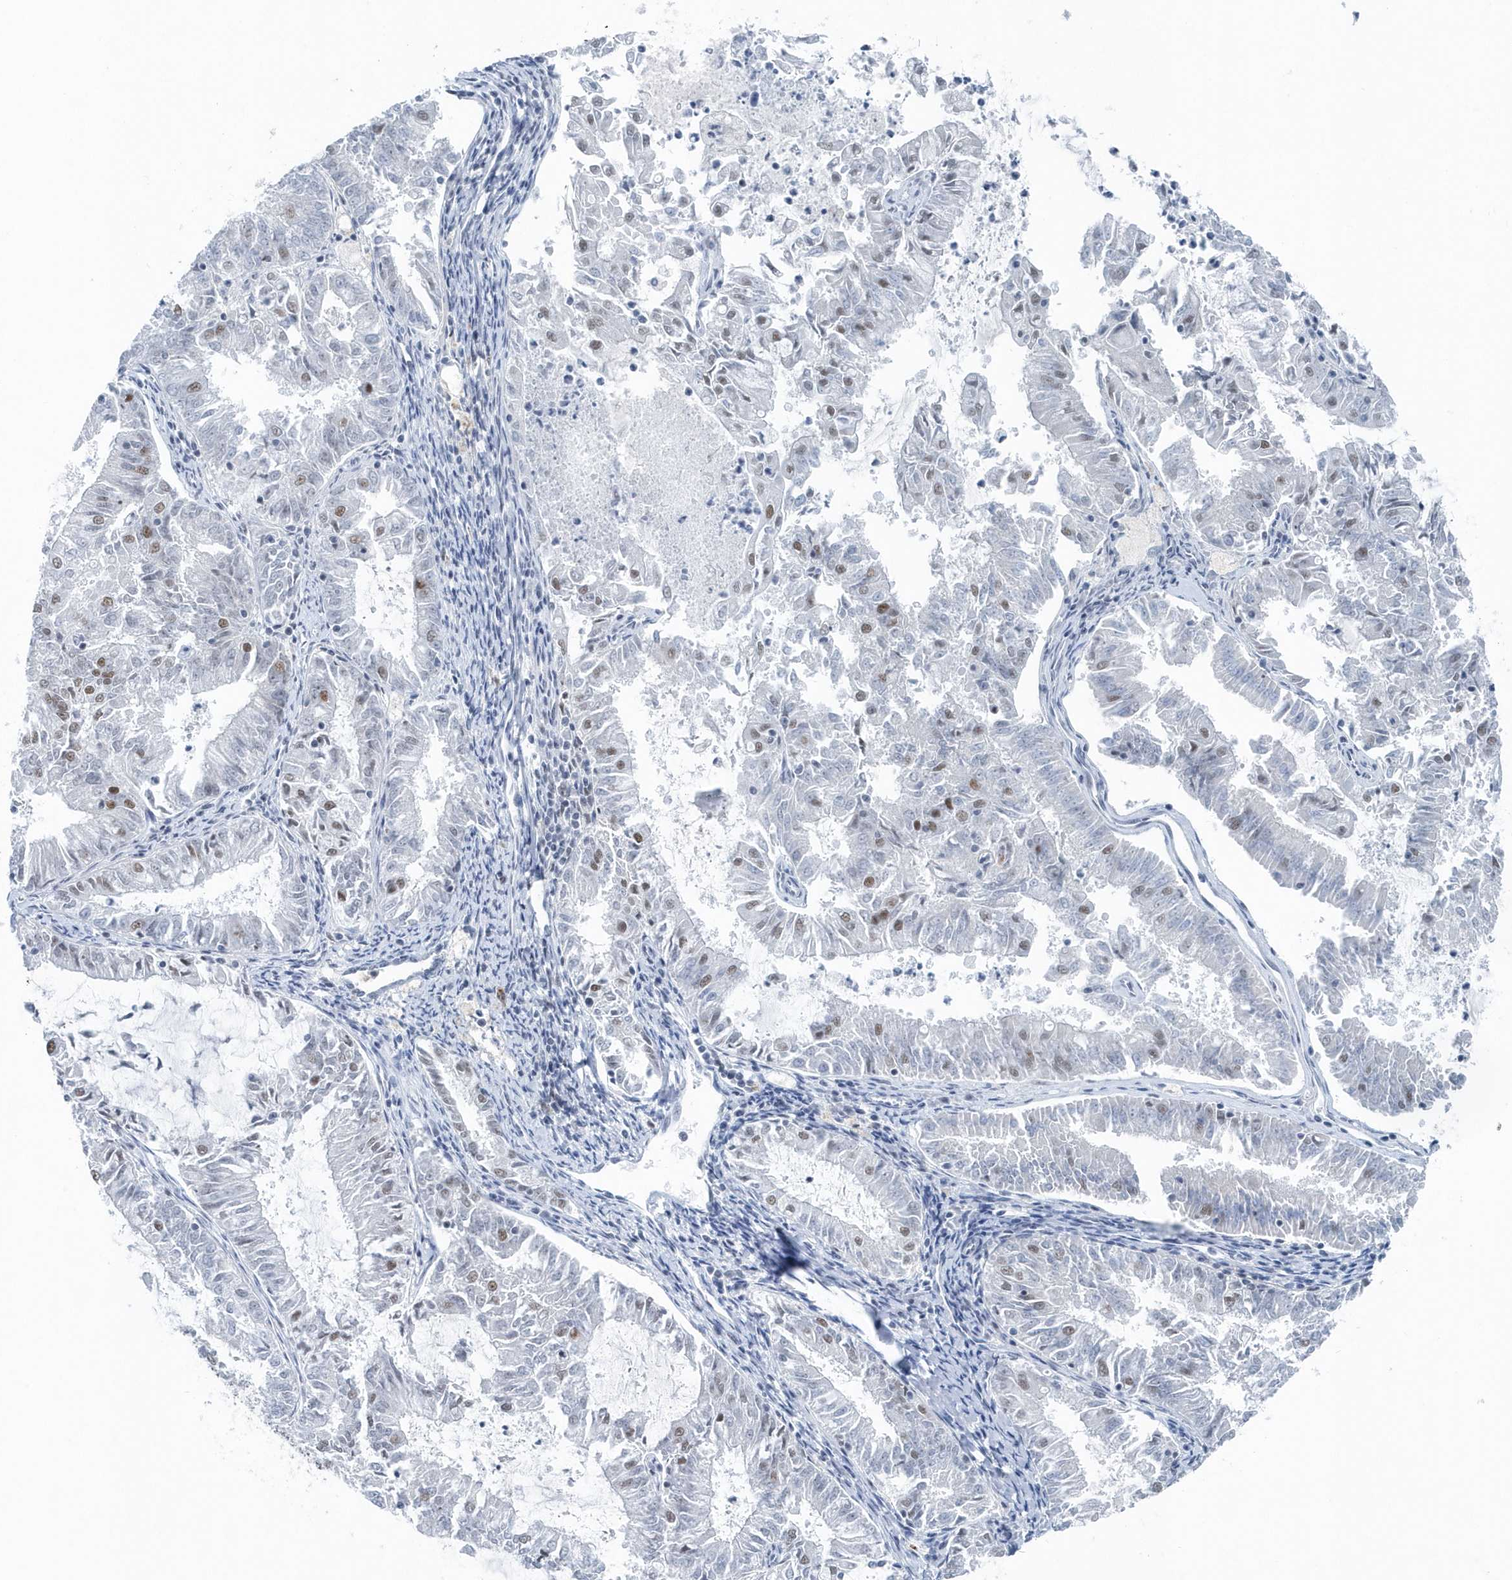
{"staining": {"intensity": "moderate", "quantity": "<25%", "location": "nuclear"}, "tissue": "endometrial cancer", "cell_type": "Tumor cells", "image_type": "cancer", "snomed": [{"axis": "morphology", "description": "Adenocarcinoma, NOS"}, {"axis": "topography", "description": "Endometrium"}], "caption": "Moderate nuclear staining is present in about <25% of tumor cells in adenocarcinoma (endometrial).", "gene": "FIP1L1", "patient": {"sex": "female", "age": 57}}